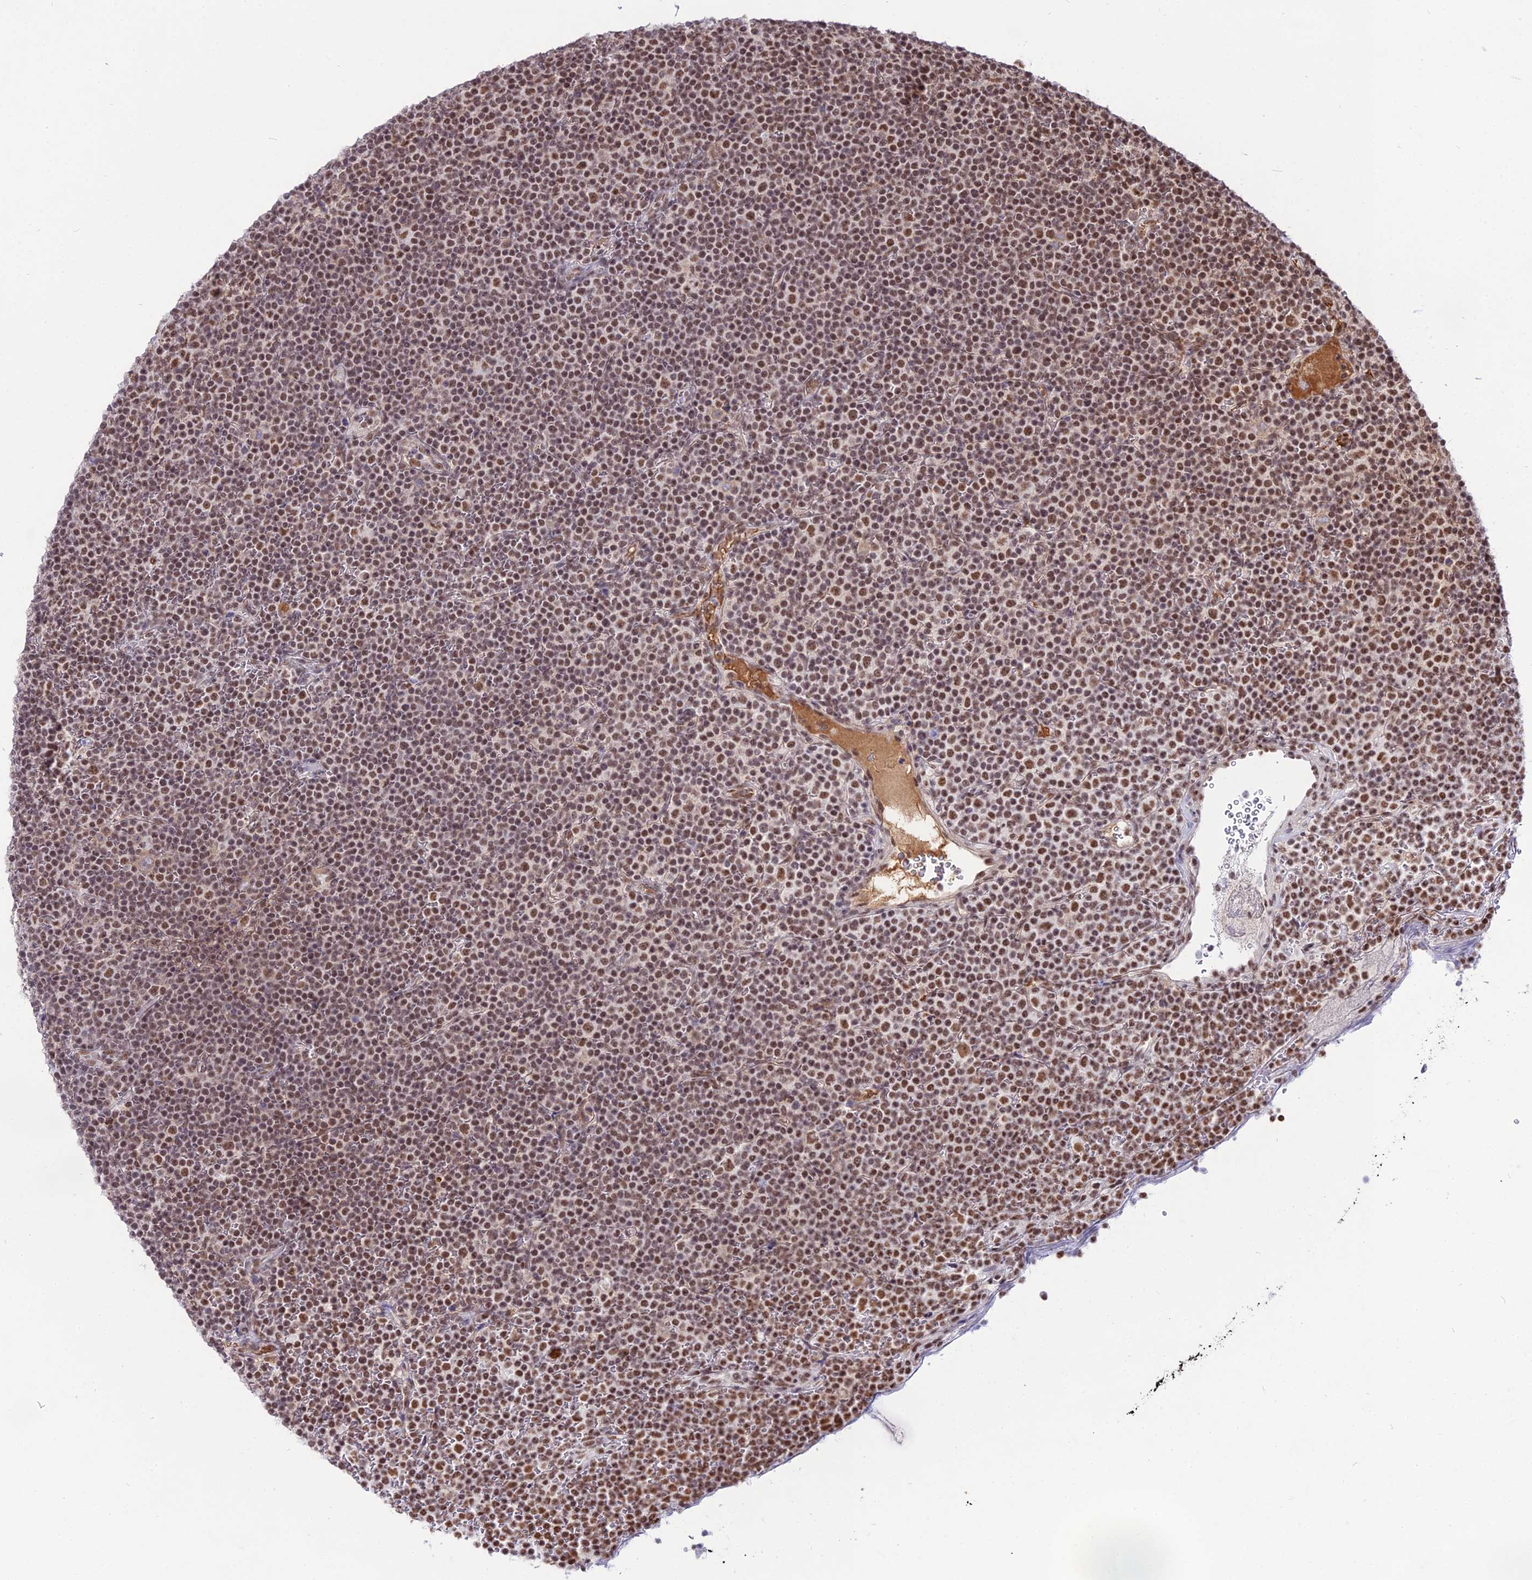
{"staining": {"intensity": "moderate", "quantity": ">75%", "location": "nuclear"}, "tissue": "lymphoma", "cell_type": "Tumor cells", "image_type": "cancer", "snomed": [{"axis": "morphology", "description": "Malignant lymphoma, non-Hodgkin's type, Low grade"}, {"axis": "topography", "description": "Lymph node"}], "caption": "Tumor cells reveal moderate nuclear staining in about >75% of cells in lymphoma.", "gene": "RBM12", "patient": {"sex": "female", "age": 67}}